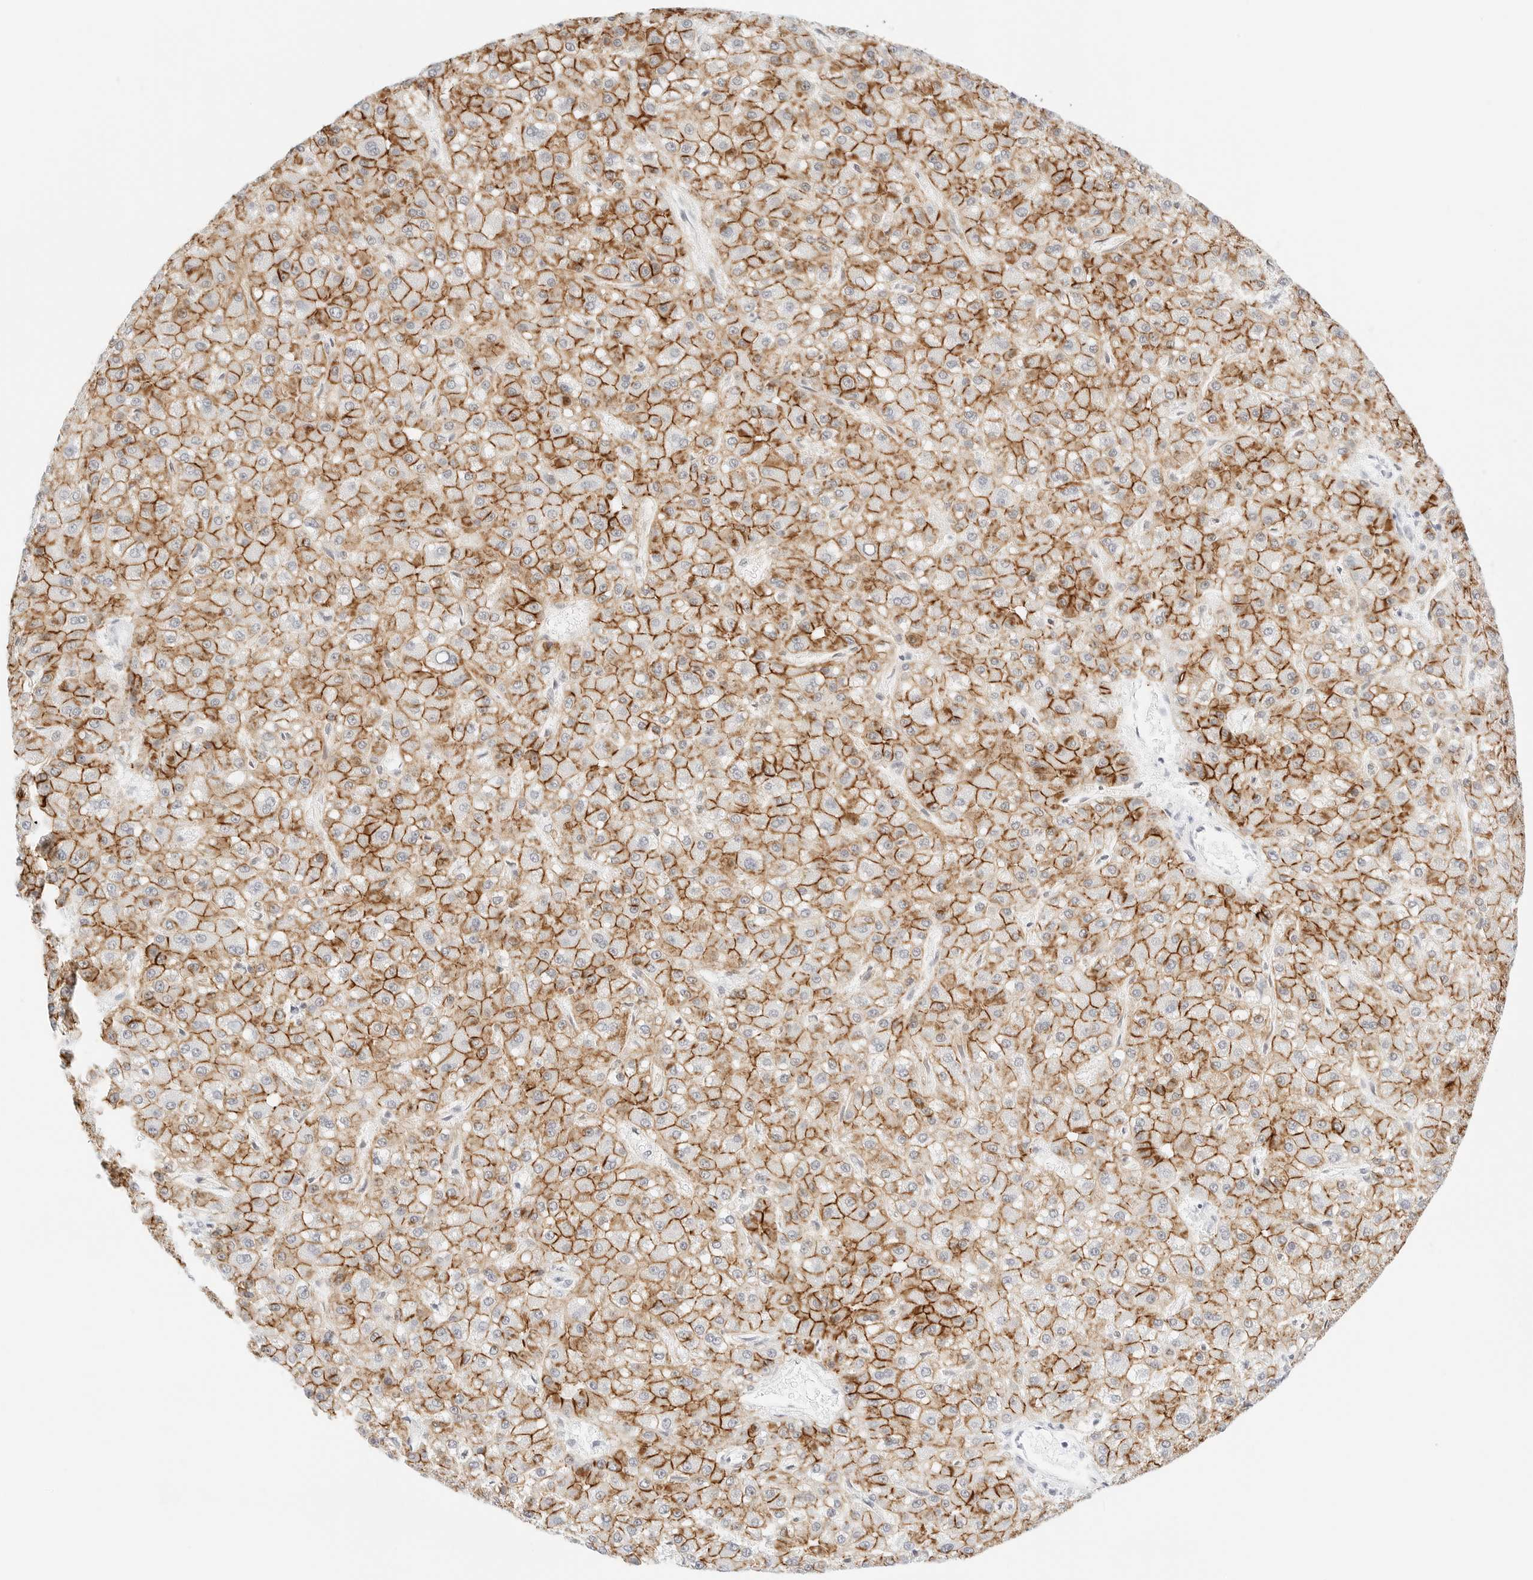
{"staining": {"intensity": "strong", "quantity": ">75%", "location": "cytoplasmic/membranous"}, "tissue": "liver cancer", "cell_type": "Tumor cells", "image_type": "cancer", "snomed": [{"axis": "morphology", "description": "Carcinoma, Hepatocellular, NOS"}, {"axis": "topography", "description": "Liver"}], "caption": "Protein staining of liver cancer tissue reveals strong cytoplasmic/membranous positivity in approximately >75% of tumor cells. (Stains: DAB in brown, nuclei in blue, Microscopy: brightfield microscopy at high magnification).", "gene": "CDH1", "patient": {"sex": "male", "age": 67}}